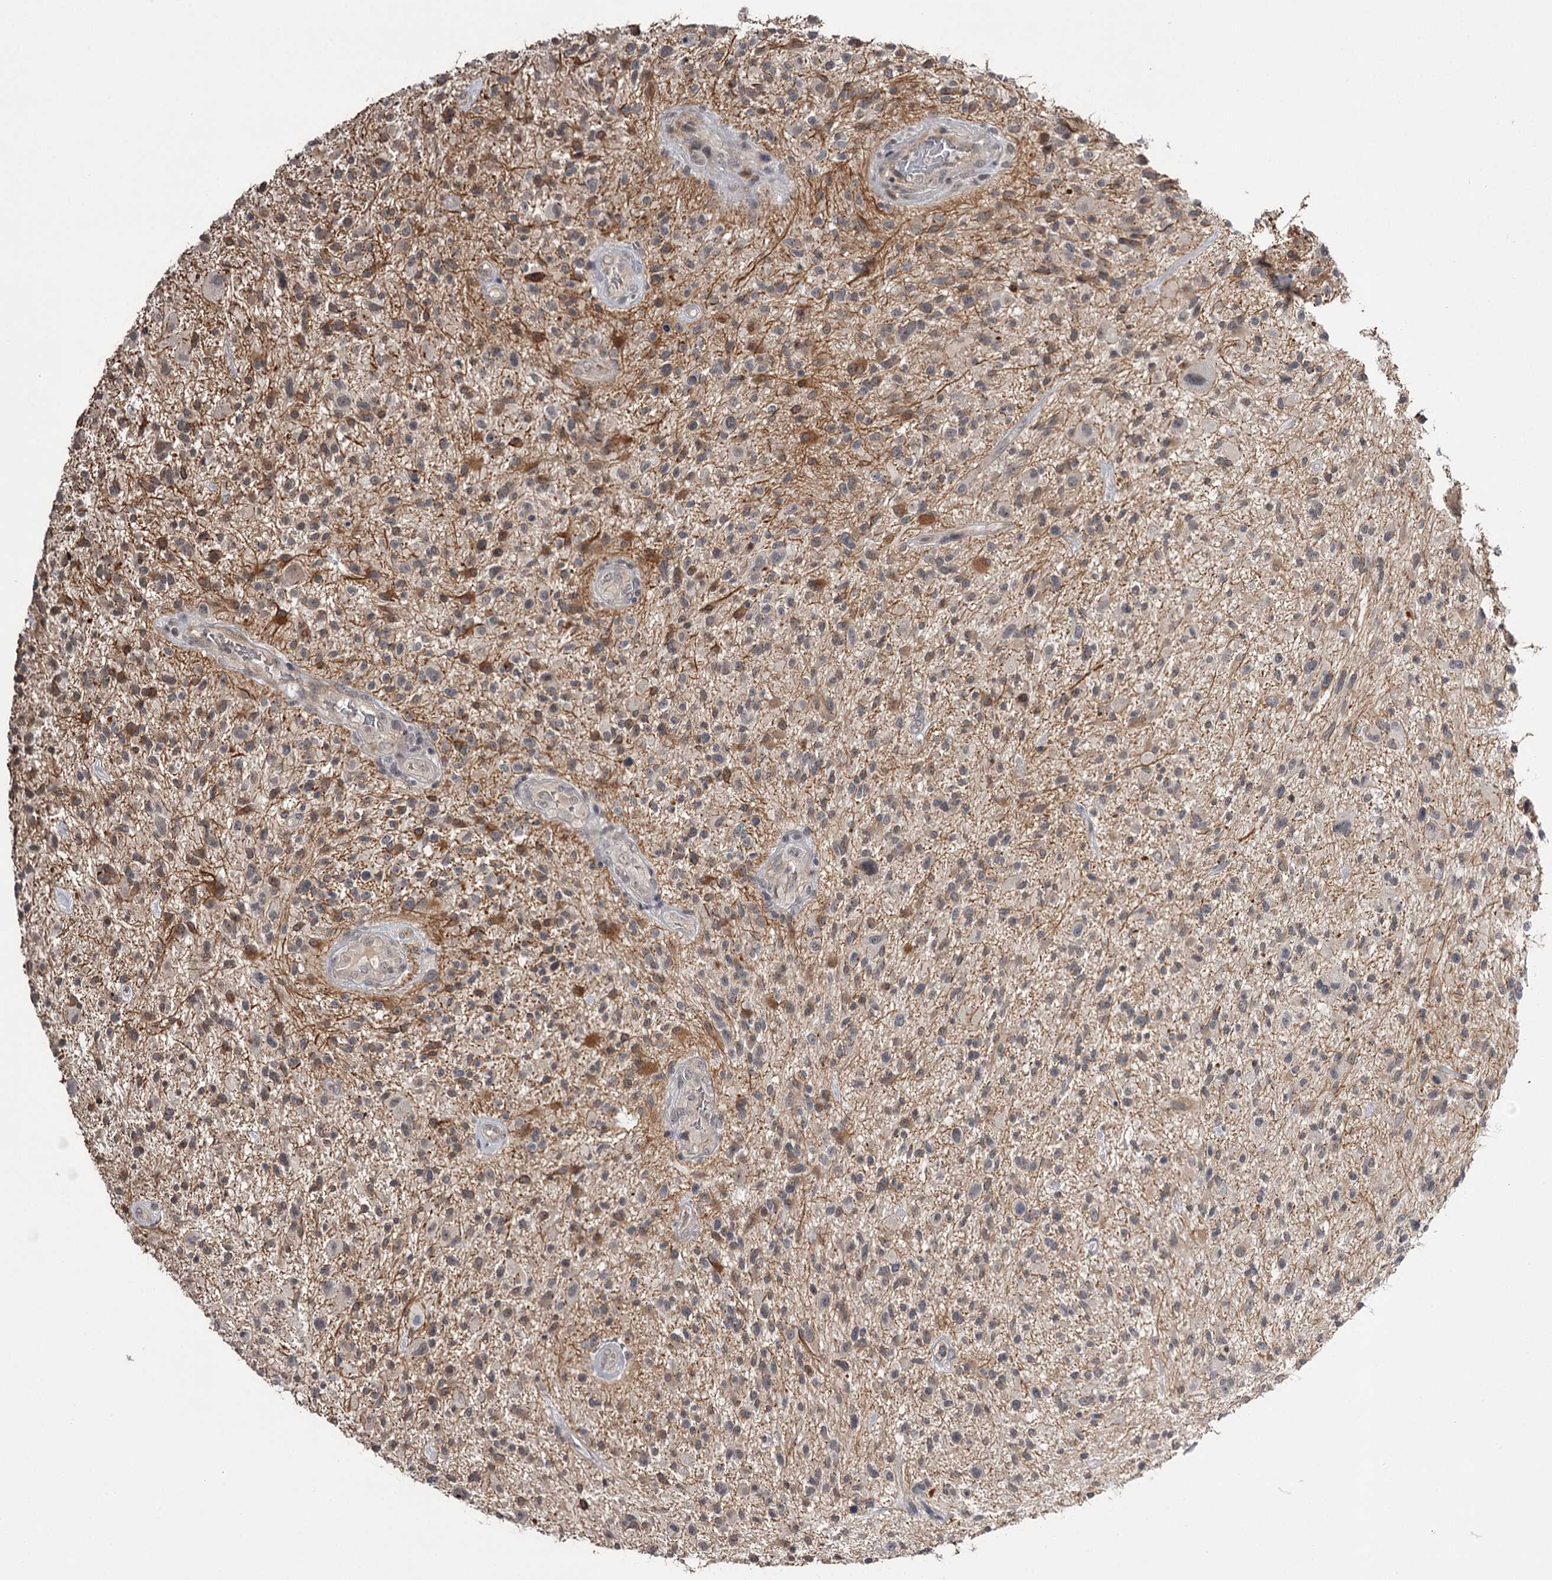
{"staining": {"intensity": "moderate", "quantity": "<25%", "location": "cytoplasmic/membranous"}, "tissue": "glioma", "cell_type": "Tumor cells", "image_type": "cancer", "snomed": [{"axis": "morphology", "description": "Glioma, malignant, High grade"}, {"axis": "topography", "description": "Brain"}], "caption": "Malignant high-grade glioma stained for a protein (brown) displays moderate cytoplasmic/membranous positive staining in about <25% of tumor cells.", "gene": "CWF19L2", "patient": {"sex": "male", "age": 47}}